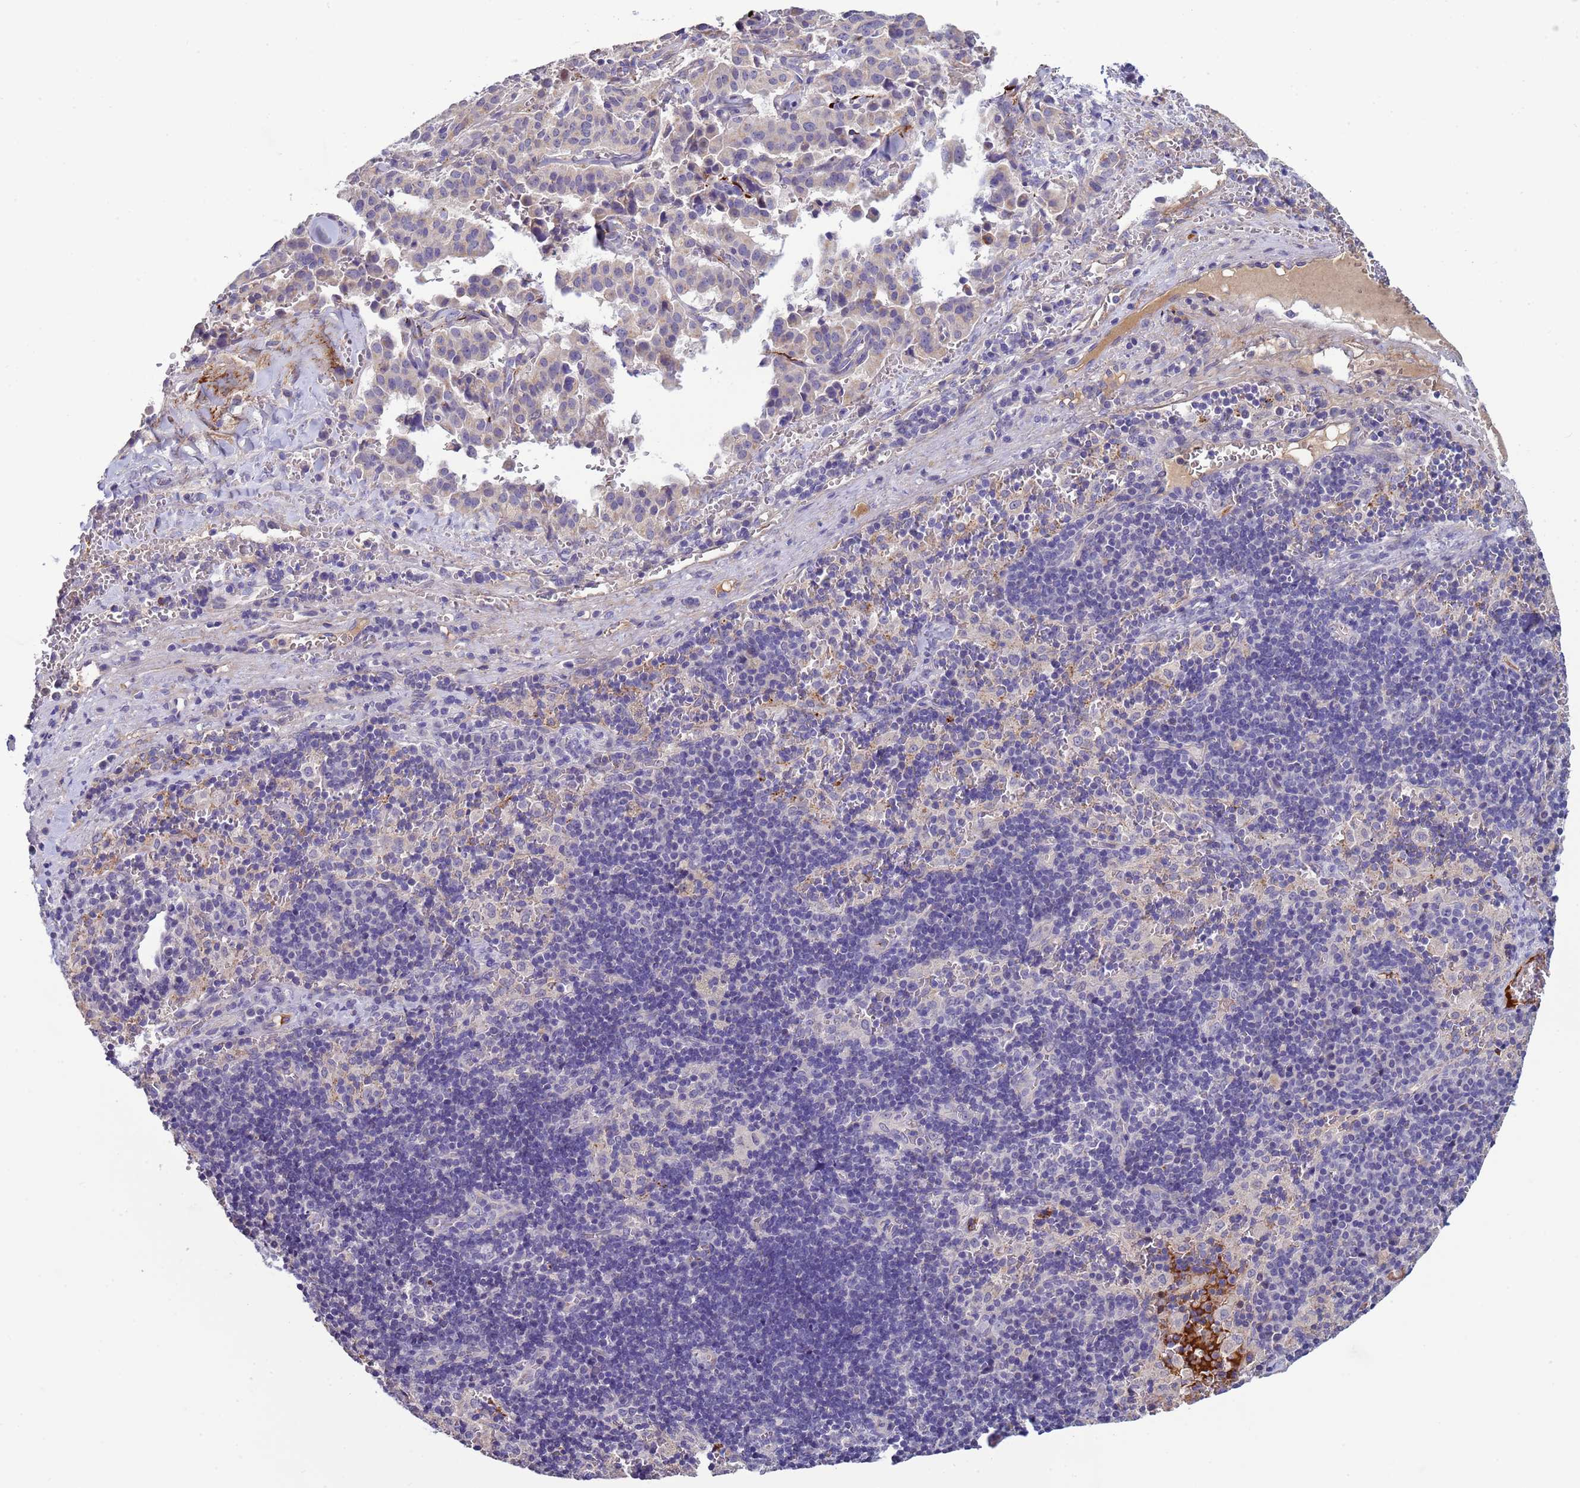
{"staining": {"intensity": "negative", "quantity": "none", "location": "none"}, "tissue": "pancreatic cancer", "cell_type": "Tumor cells", "image_type": "cancer", "snomed": [{"axis": "morphology", "description": "Adenocarcinoma, NOS"}, {"axis": "topography", "description": "Pancreas"}], "caption": "Immunohistochemistry (IHC) micrograph of neoplastic tissue: human adenocarcinoma (pancreatic) stained with DAB (3,3'-diaminobenzidine) reveals no significant protein positivity in tumor cells.", "gene": "TRIM51", "patient": {"sex": "male", "age": 65}}